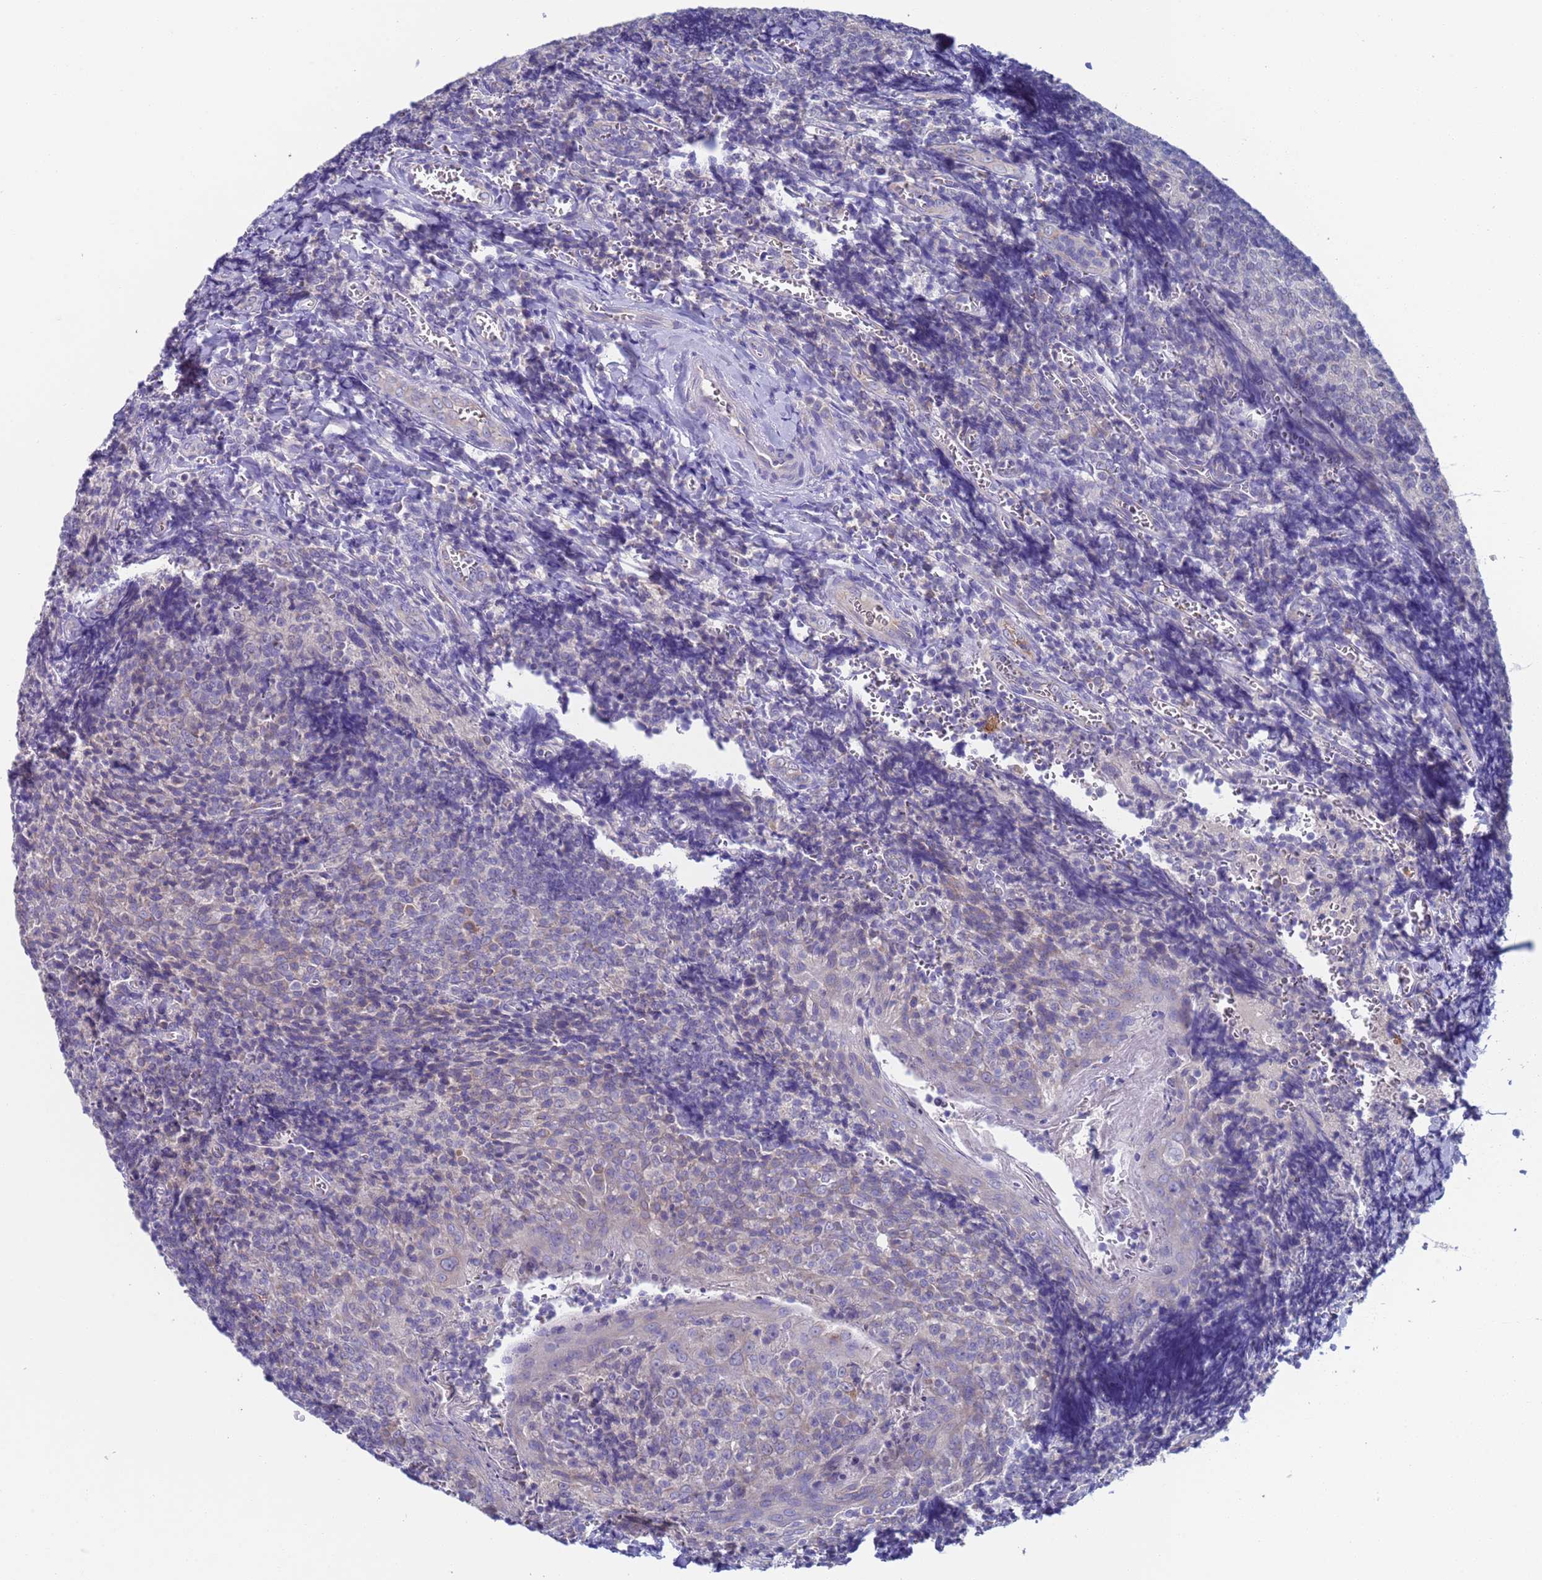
{"staining": {"intensity": "negative", "quantity": "none", "location": "none"}, "tissue": "tonsil", "cell_type": "Germinal center cells", "image_type": "normal", "snomed": [{"axis": "morphology", "description": "Normal tissue, NOS"}, {"axis": "topography", "description": "Tonsil"}], "caption": "Germinal center cells are negative for brown protein staining in benign tonsil. (DAB immunohistochemistry (IHC) with hematoxylin counter stain).", "gene": "PET117", "patient": {"sex": "male", "age": 27}}